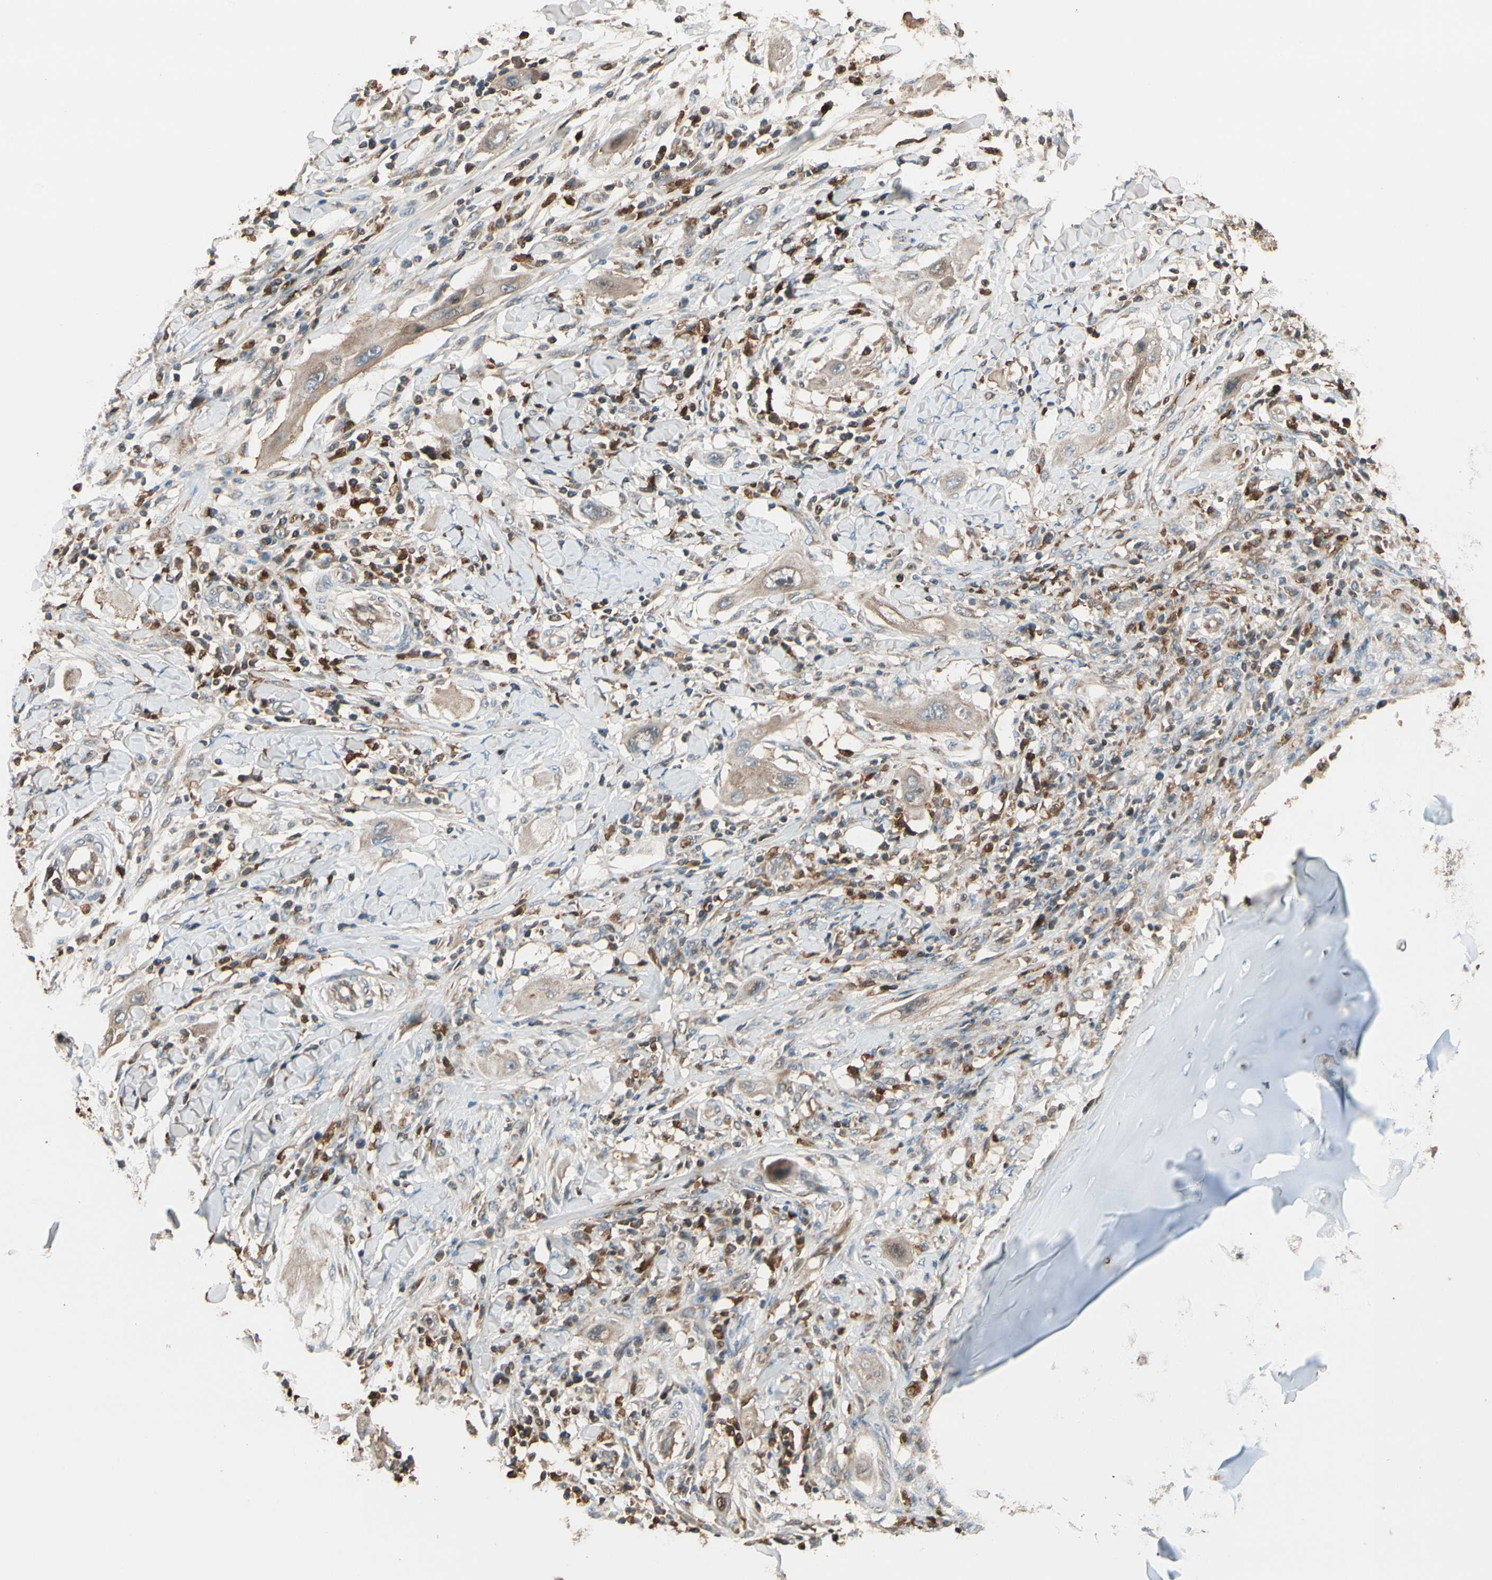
{"staining": {"intensity": "weak", "quantity": "25%-75%", "location": "cytoplasmic/membranous"}, "tissue": "lung cancer", "cell_type": "Tumor cells", "image_type": "cancer", "snomed": [{"axis": "morphology", "description": "Squamous cell carcinoma, NOS"}, {"axis": "topography", "description": "Lung"}], "caption": "Lung cancer (squamous cell carcinoma) tissue reveals weak cytoplasmic/membranous expression in about 25%-75% of tumor cells, visualized by immunohistochemistry. (IHC, brightfield microscopy, high magnification).", "gene": "STX11", "patient": {"sex": "female", "age": 47}}